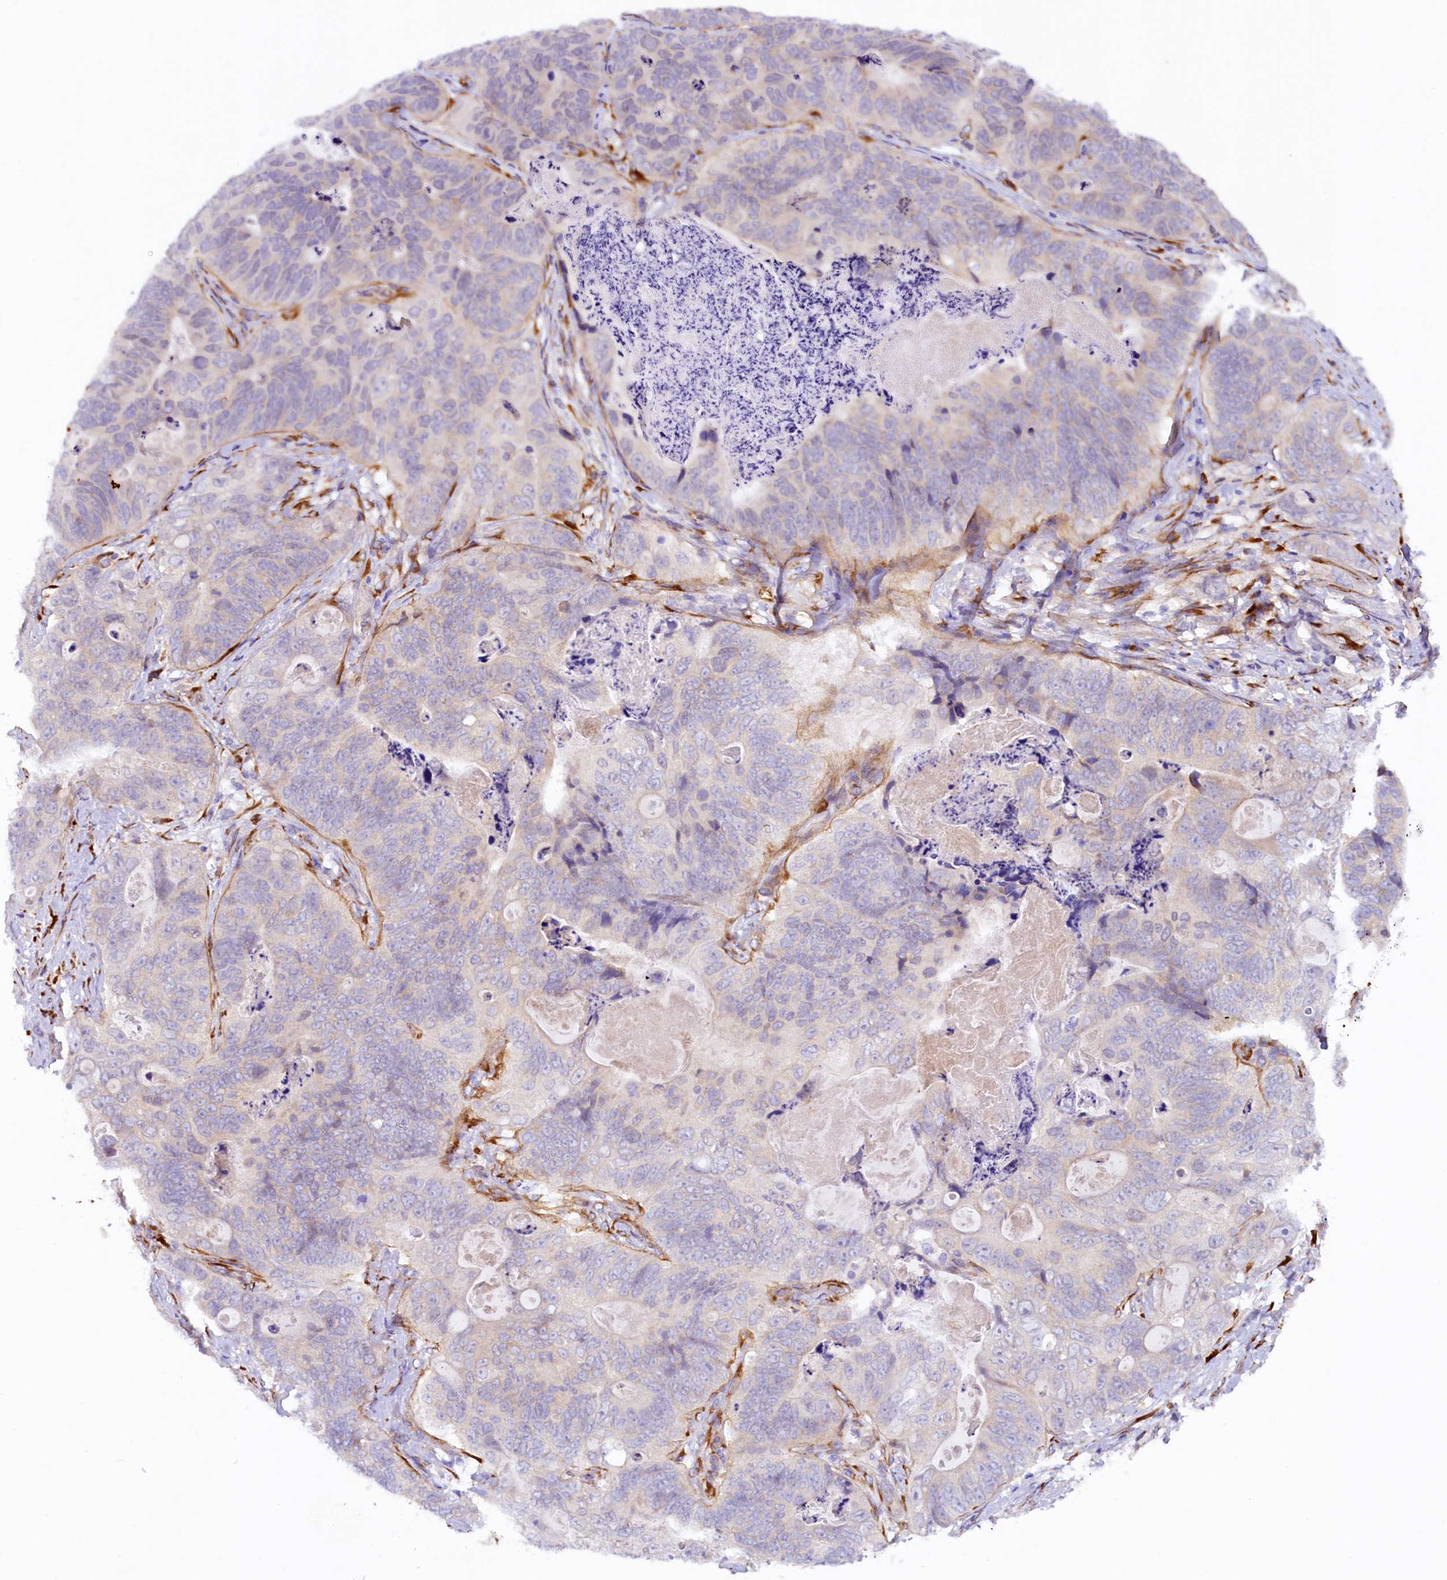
{"staining": {"intensity": "negative", "quantity": "none", "location": "none"}, "tissue": "stomach cancer", "cell_type": "Tumor cells", "image_type": "cancer", "snomed": [{"axis": "morphology", "description": "Normal tissue, NOS"}, {"axis": "morphology", "description": "Adenocarcinoma, NOS"}, {"axis": "topography", "description": "Stomach"}], "caption": "This is an immunohistochemistry image of human adenocarcinoma (stomach). There is no positivity in tumor cells.", "gene": "SSC5D", "patient": {"sex": "female", "age": 89}}